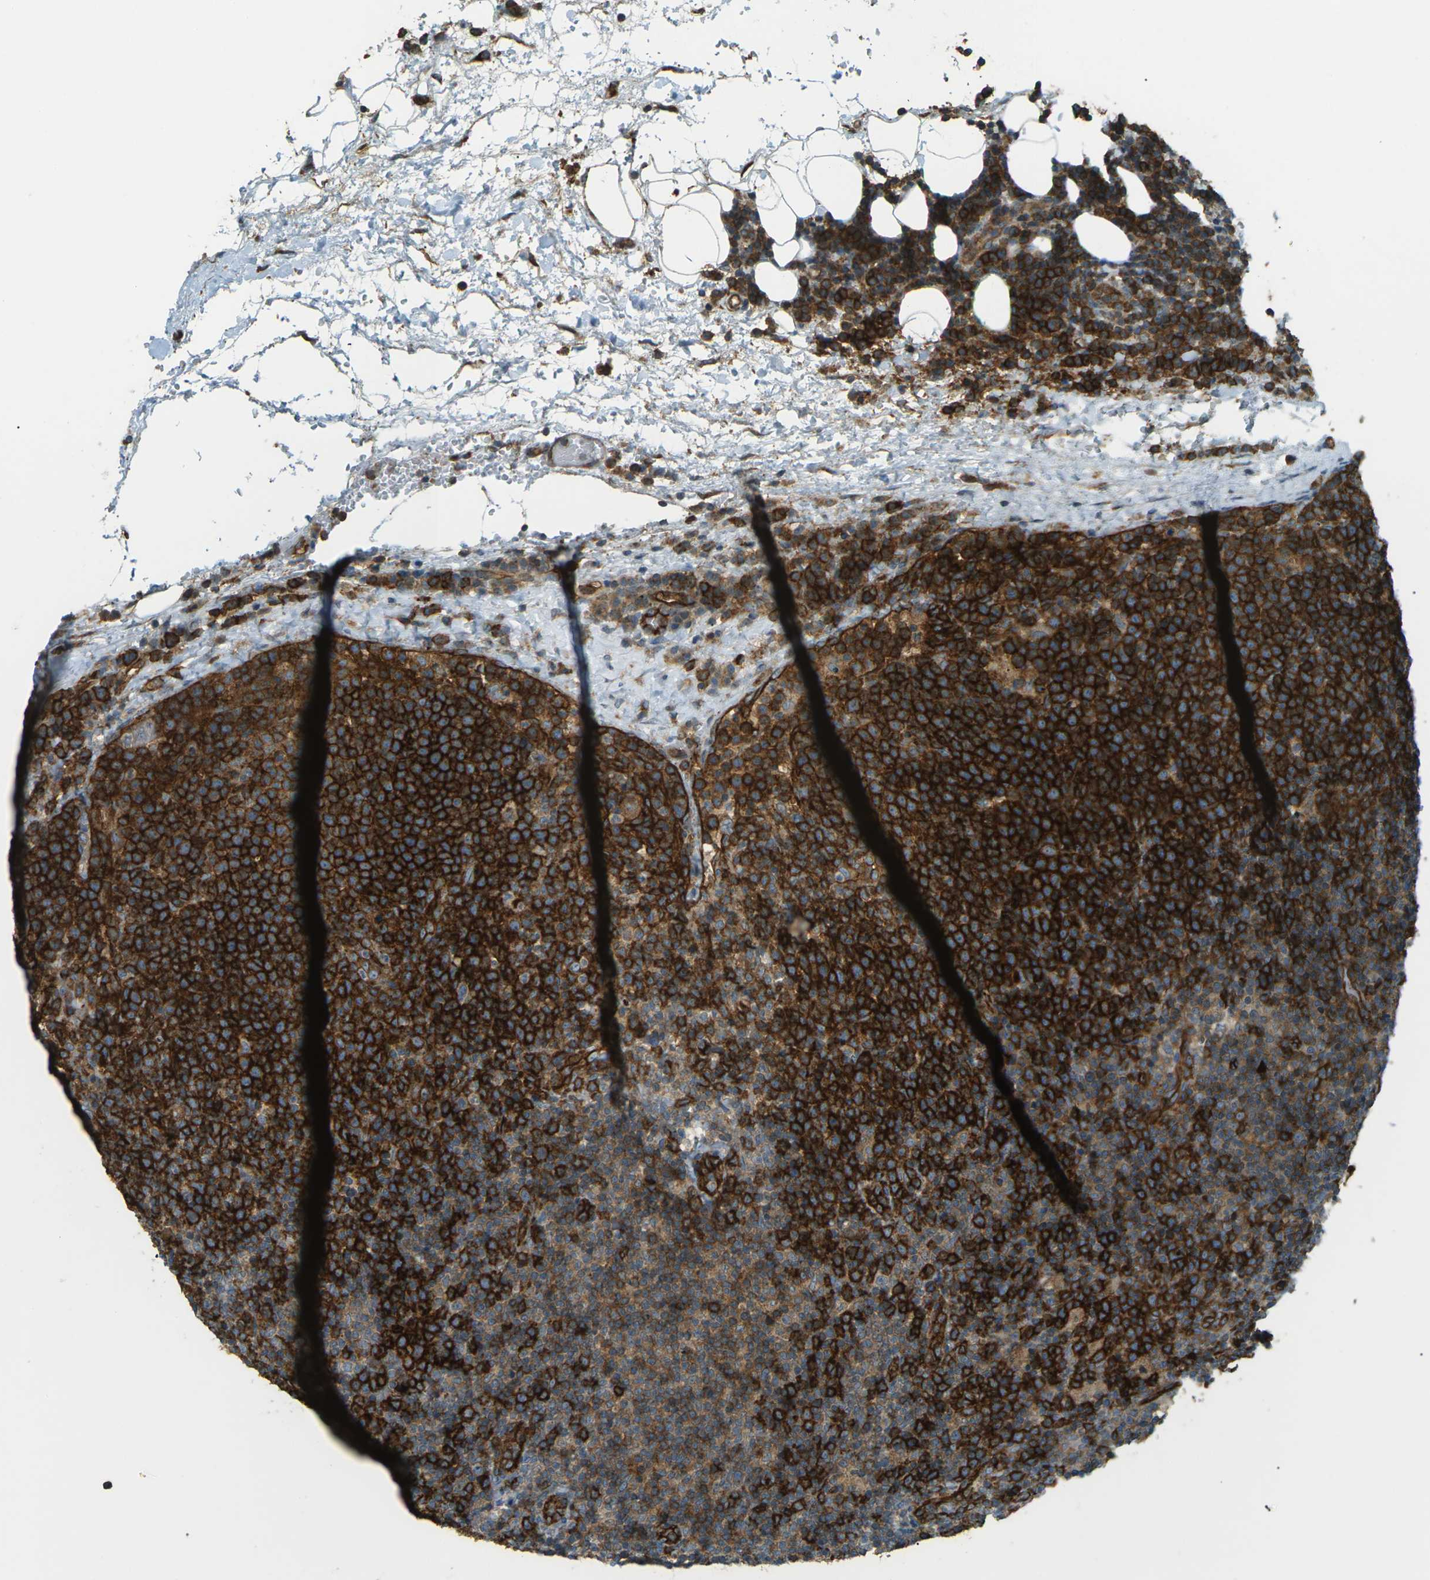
{"staining": {"intensity": "strong", "quantity": ">75%", "location": "cytoplasmic/membranous"}, "tissue": "lymphoma", "cell_type": "Tumor cells", "image_type": "cancer", "snomed": [{"axis": "morphology", "description": "Malignant lymphoma, non-Hodgkin's type, High grade"}, {"axis": "topography", "description": "Lymph node"}], "caption": "IHC of high-grade malignant lymphoma, non-Hodgkin's type exhibits high levels of strong cytoplasmic/membranous staining in about >75% of tumor cells.", "gene": "S1PR1", "patient": {"sex": "male", "age": 61}}